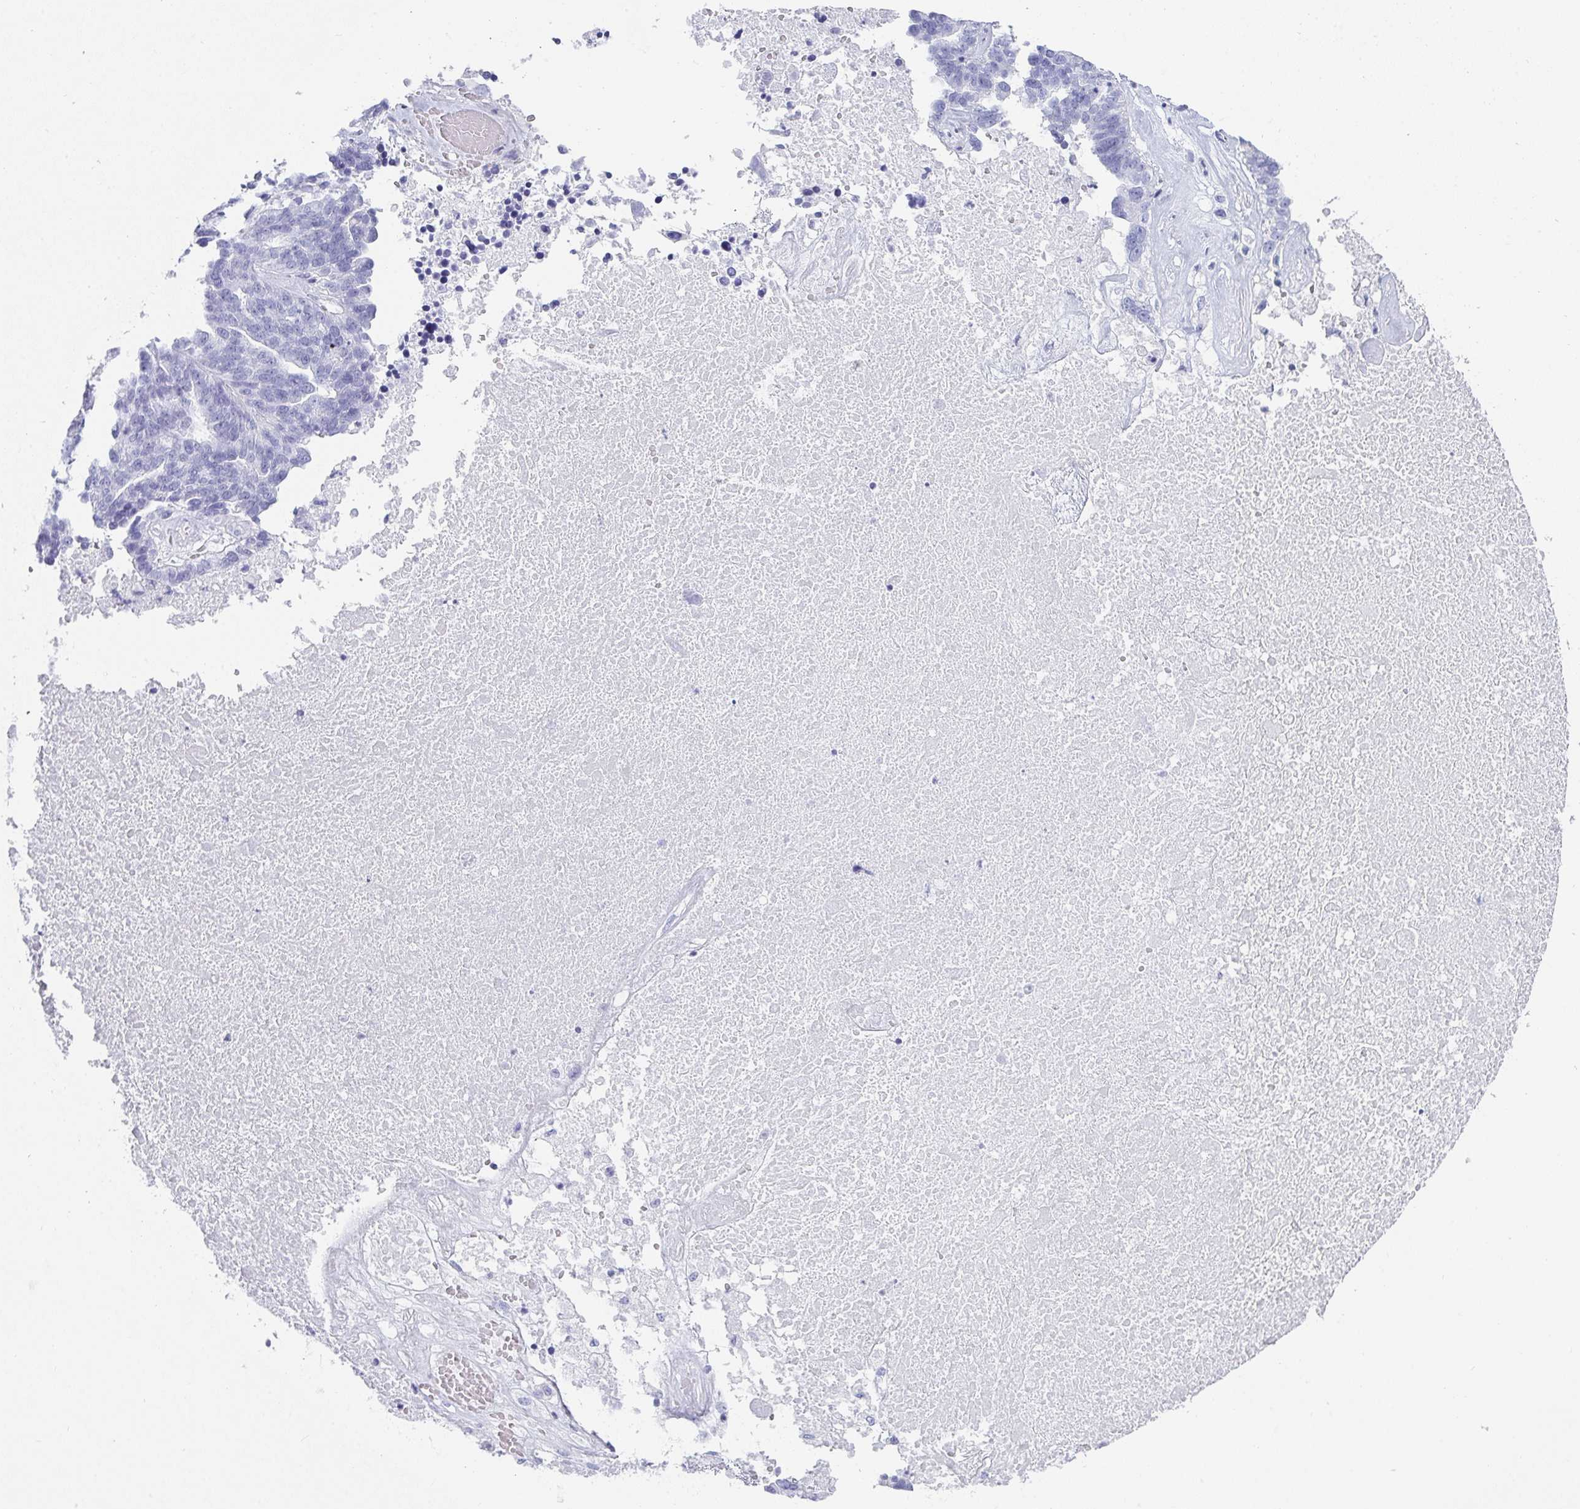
{"staining": {"intensity": "negative", "quantity": "none", "location": "none"}, "tissue": "ovarian cancer", "cell_type": "Tumor cells", "image_type": "cancer", "snomed": [{"axis": "morphology", "description": "Cystadenocarcinoma, serous, NOS"}, {"axis": "topography", "description": "Ovary"}], "caption": "This is a micrograph of immunohistochemistry staining of ovarian cancer (serous cystadenocarcinoma), which shows no staining in tumor cells.", "gene": "PRND", "patient": {"sex": "female", "age": 59}}